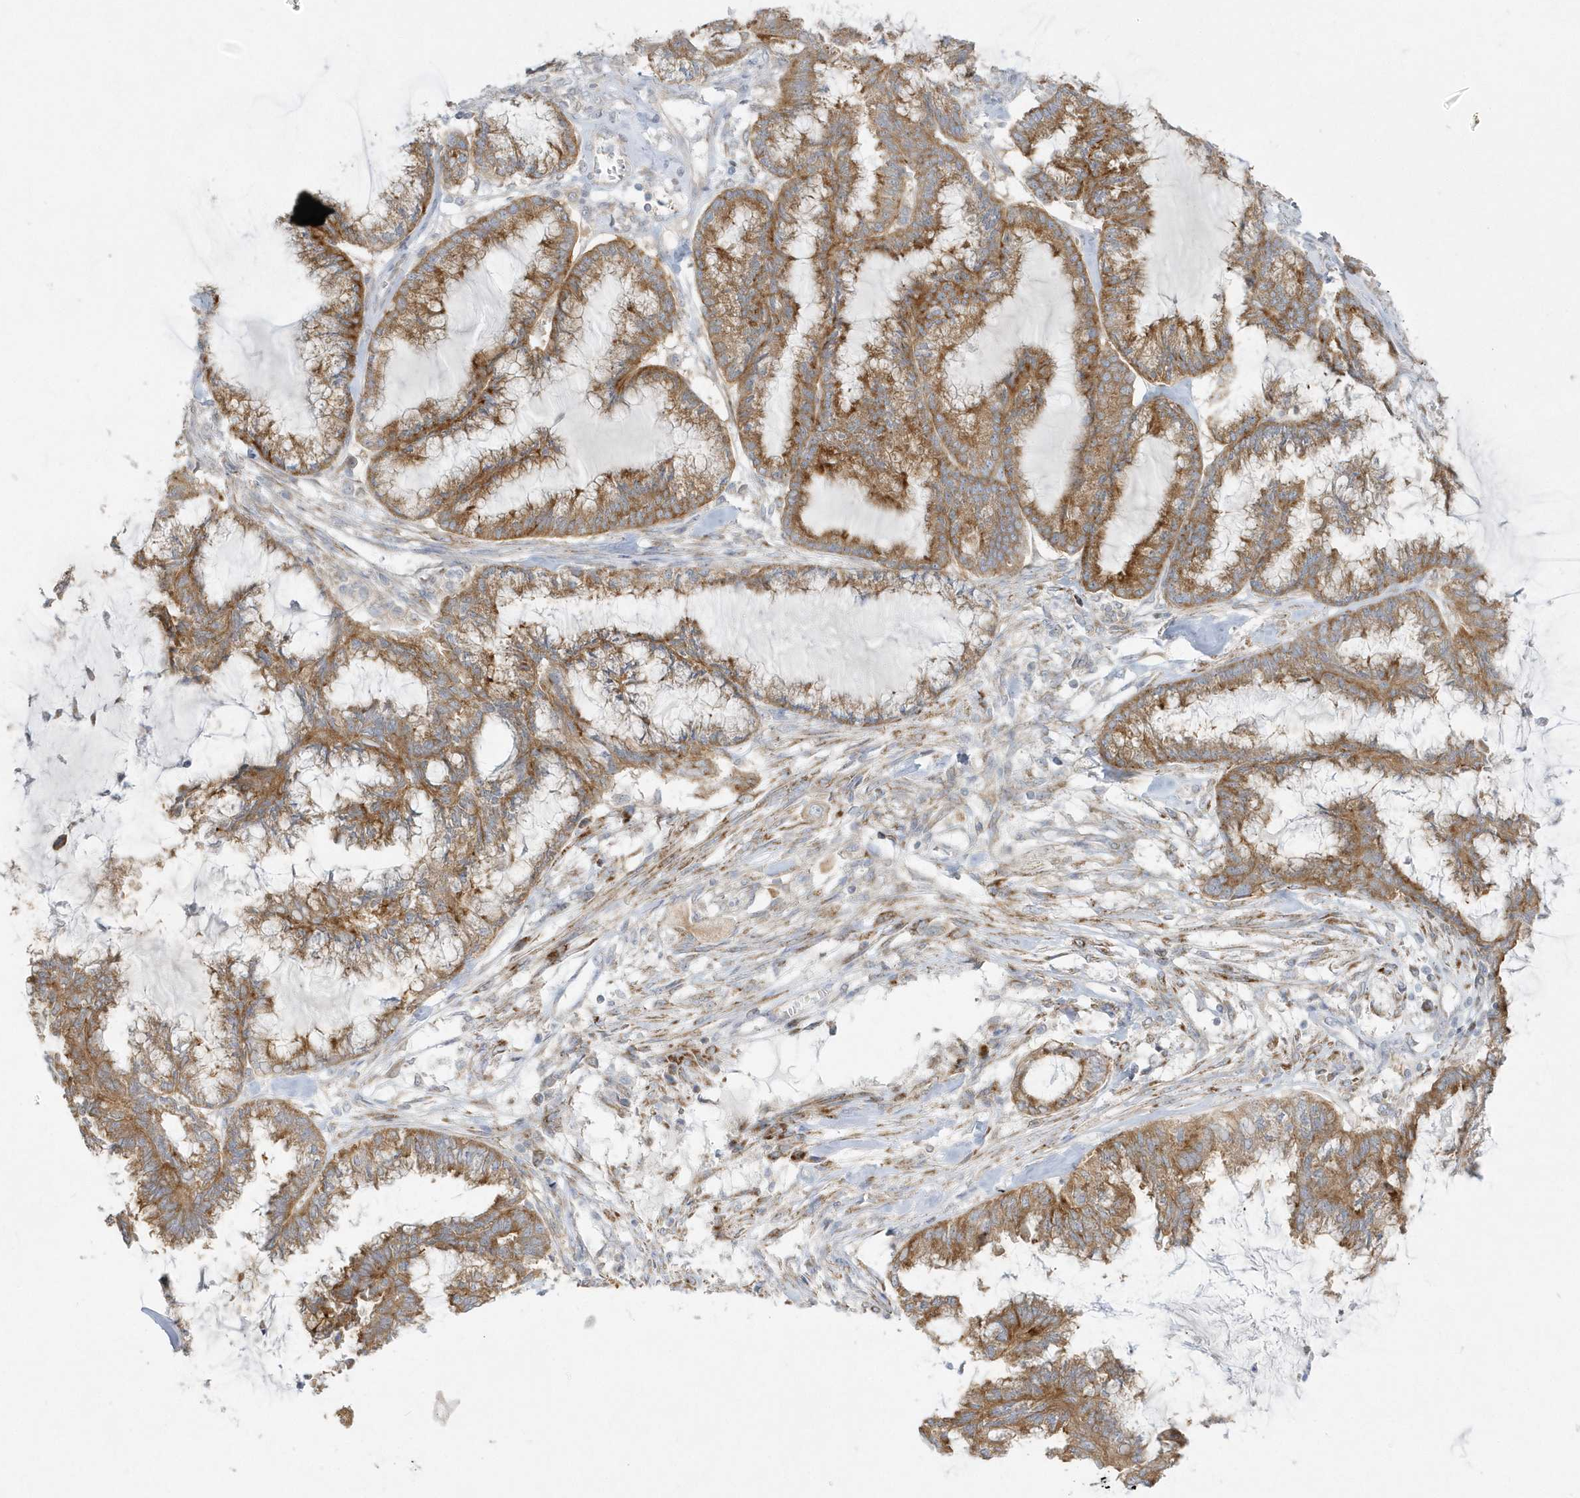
{"staining": {"intensity": "moderate", "quantity": ">75%", "location": "cytoplasmic/membranous"}, "tissue": "endometrial cancer", "cell_type": "Tumor cells", "image_type": "cancer", "snomed": [{"axis": "morphology", "description": "Adenocarcinoma, NOS"}, {"axis": "topography", "description": "Endometrium"}], "caption": "Immunohistochemical staining of human endometrial adenocarcinoma displays medium levels of moderate cytoplasmic/membranous expression in approximately >75% of tumor cells. (DAB IHC with brightfield microscopy, high magnification).", "gene": "DNAJC18", "patient": {"sex": "female", "age": 86}}